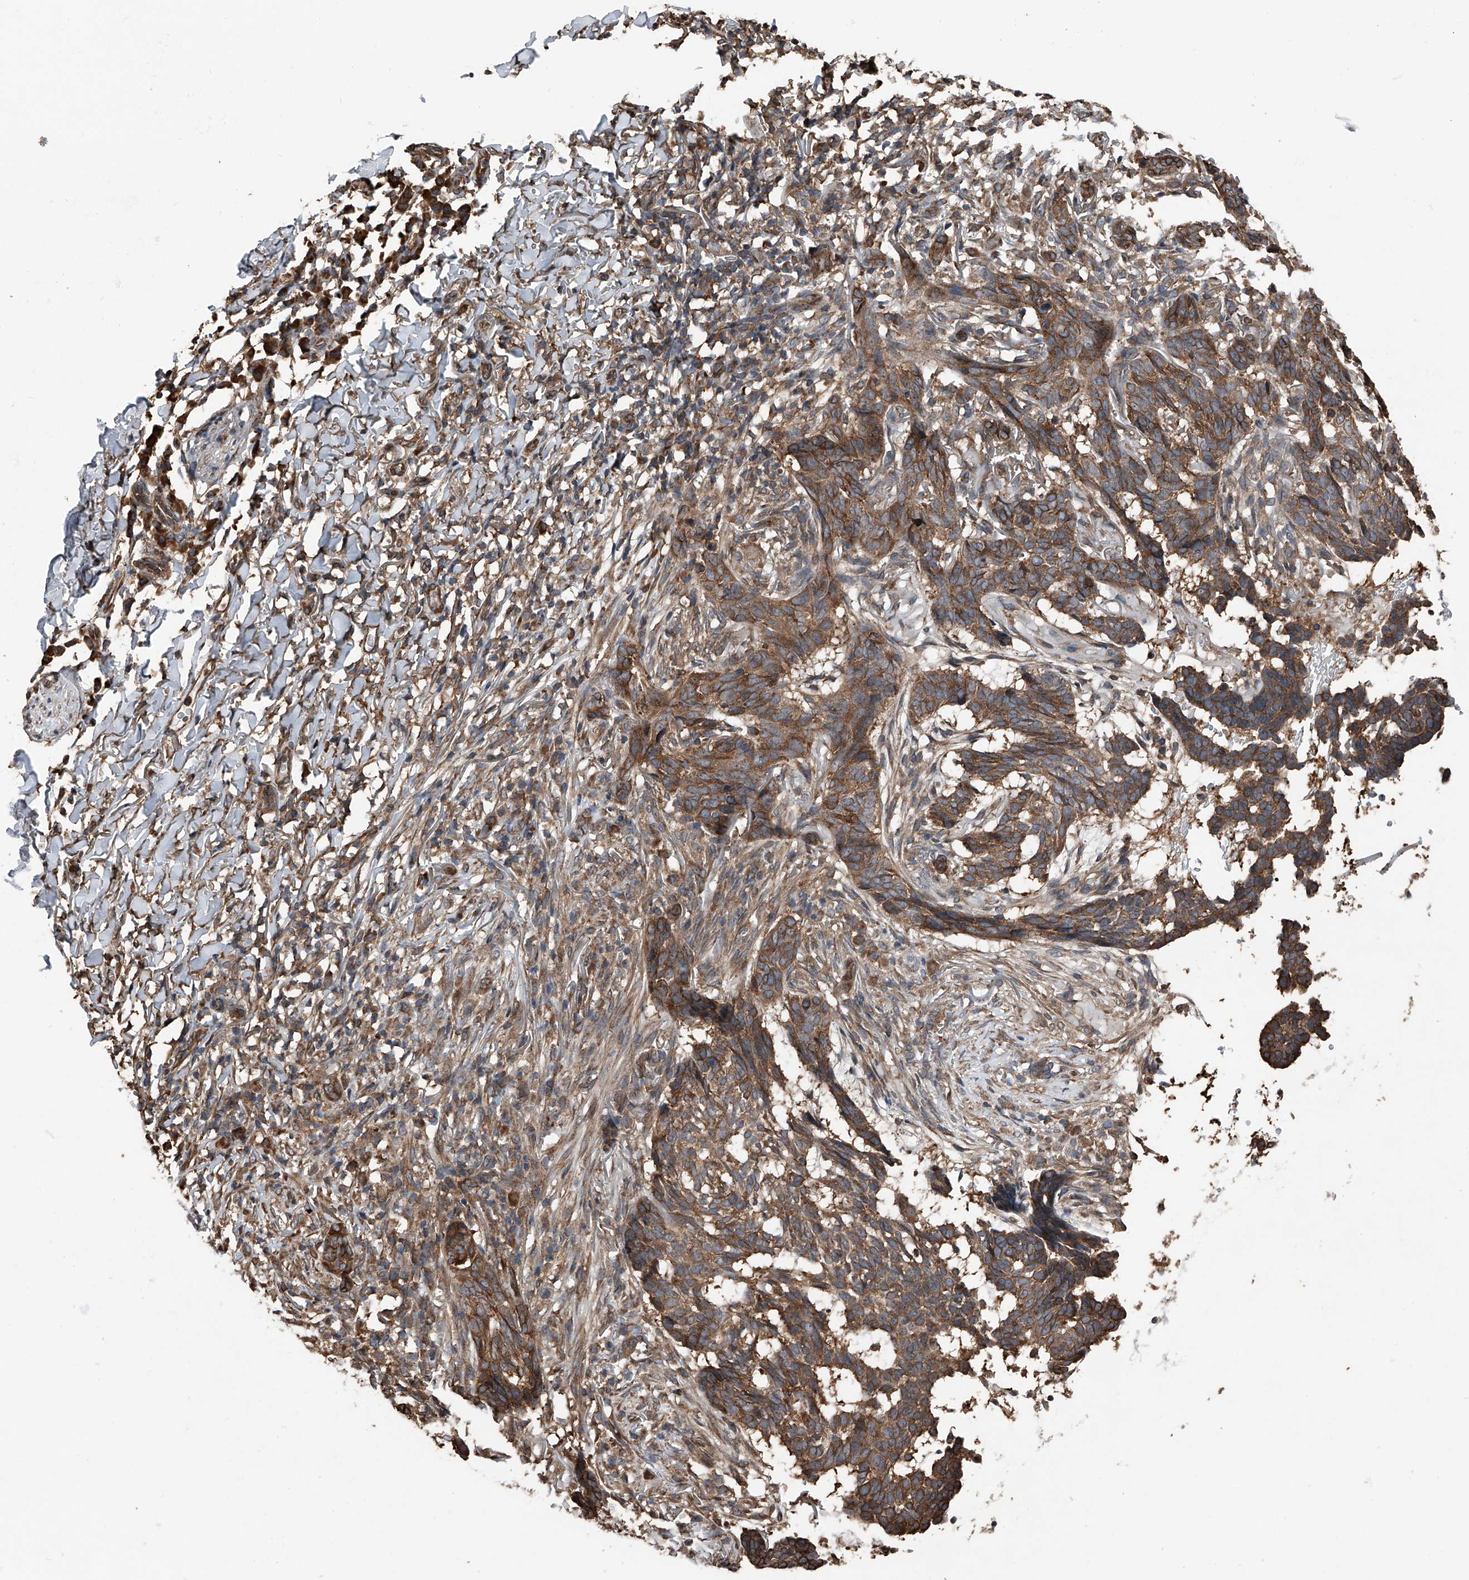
{"staining": {"intensity": "strong", "quantity": ">75%", "location": "cytoplasmic/membranous"}, "tissue": "skin cancer", "cell_type": "Tumor cells", "image_type": "cancer", "snomed": [{"axis": "morphology", "description": "Basal cell carcinoma"}, {"axis": "topography", "description": "Skin"}], "caption": "Tumor cells exhibit strong cytoplasmic/membranous expression in about >75% of cells in skin cancer.", "gene": "KCNJ2", "patient": {"sex": "male", "age": 85}}